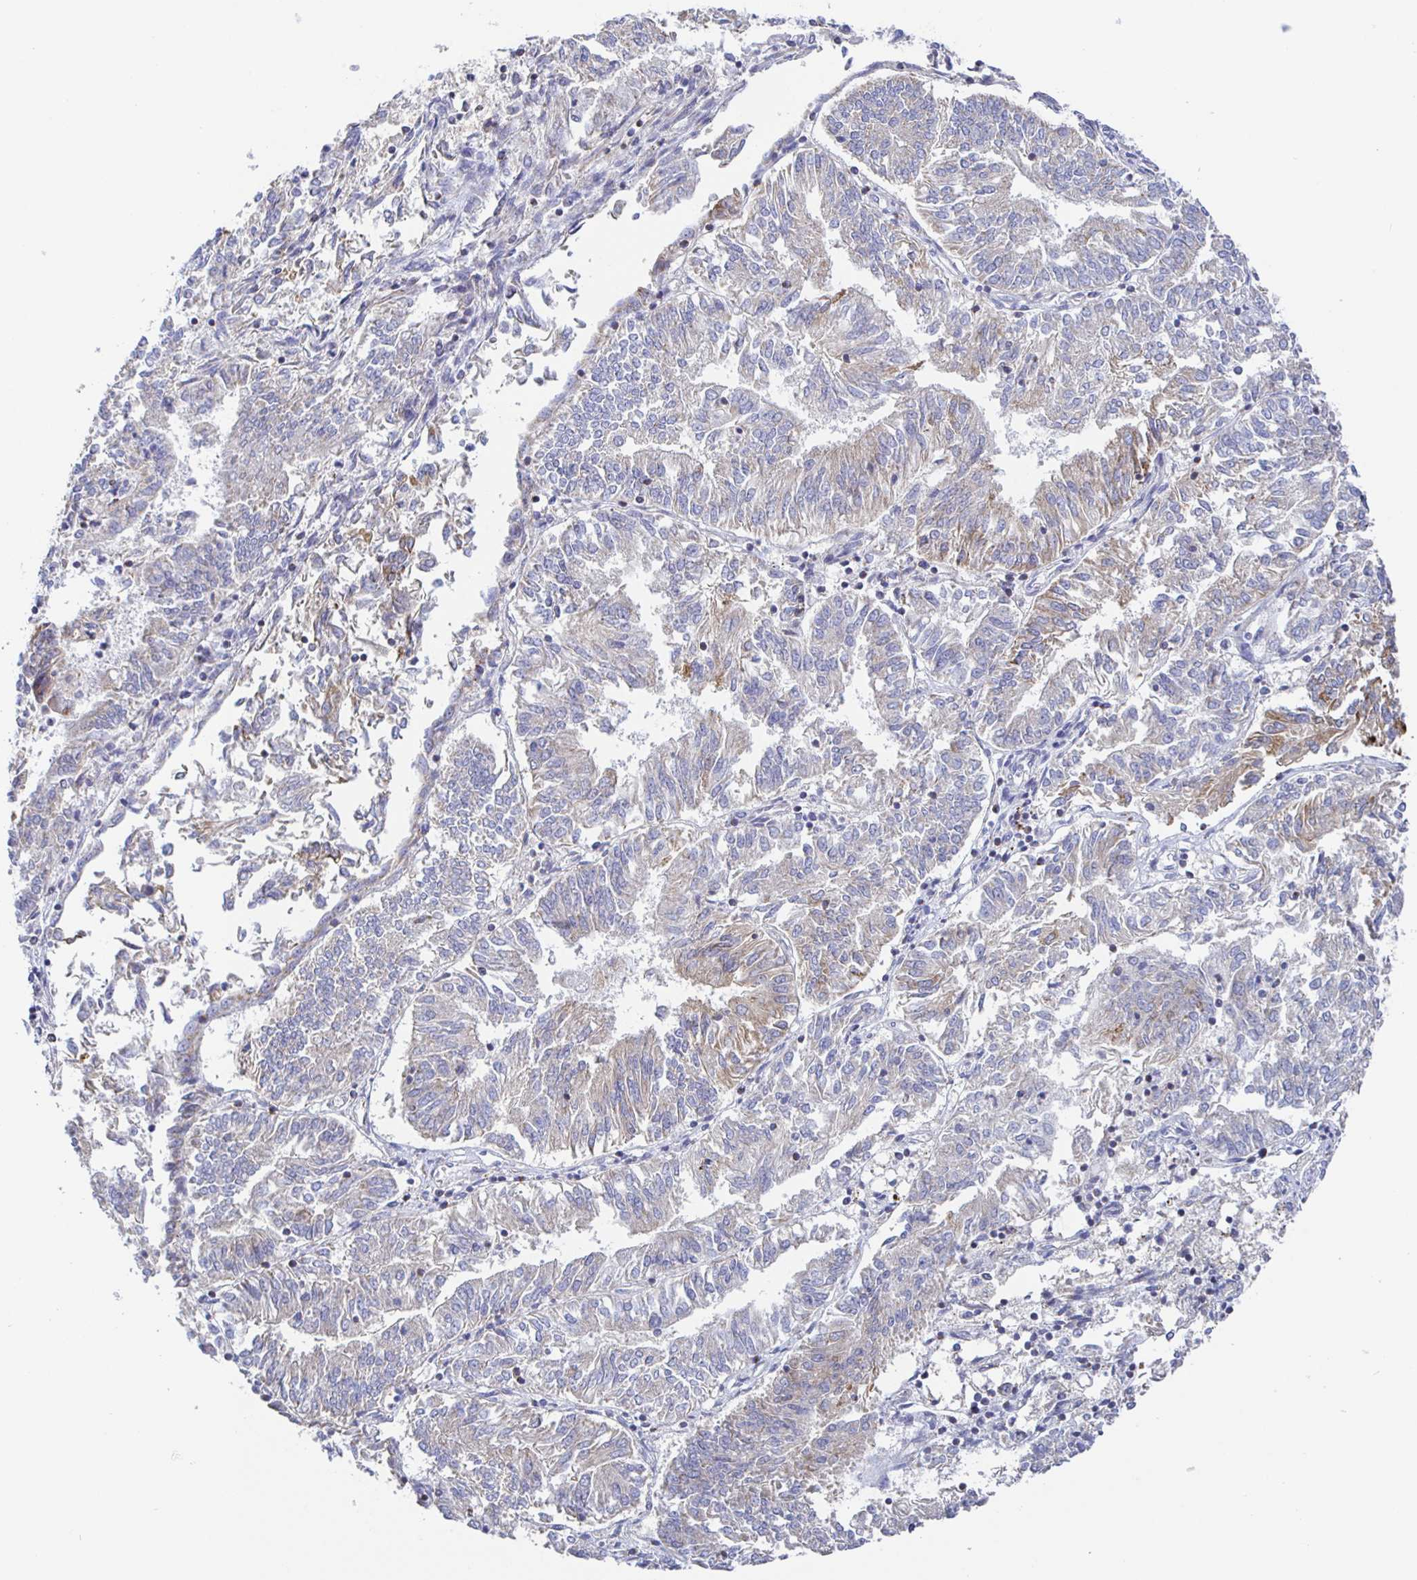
{"staining": {"intensity": "moderate", "quantity": "<25%", "location": "cytoplasmic/membranous"}, "tissue": "endometrial cancer", "cell_type": "Tumor cells", "image_type": "cancer", "snomed": [{"axis": "morphology", "description": "Adenocarcinoma, NOS"}, {"axis": "topography", "description": "Endometrium"}], "caption": "Protein expression analysis of human endometrial cancer reveals moderate cytoplasmic/membranous positivity in about <25% of tumor cells.", "gene": "SYNGR4", "patient": {"sex": "female", "age": 58}}